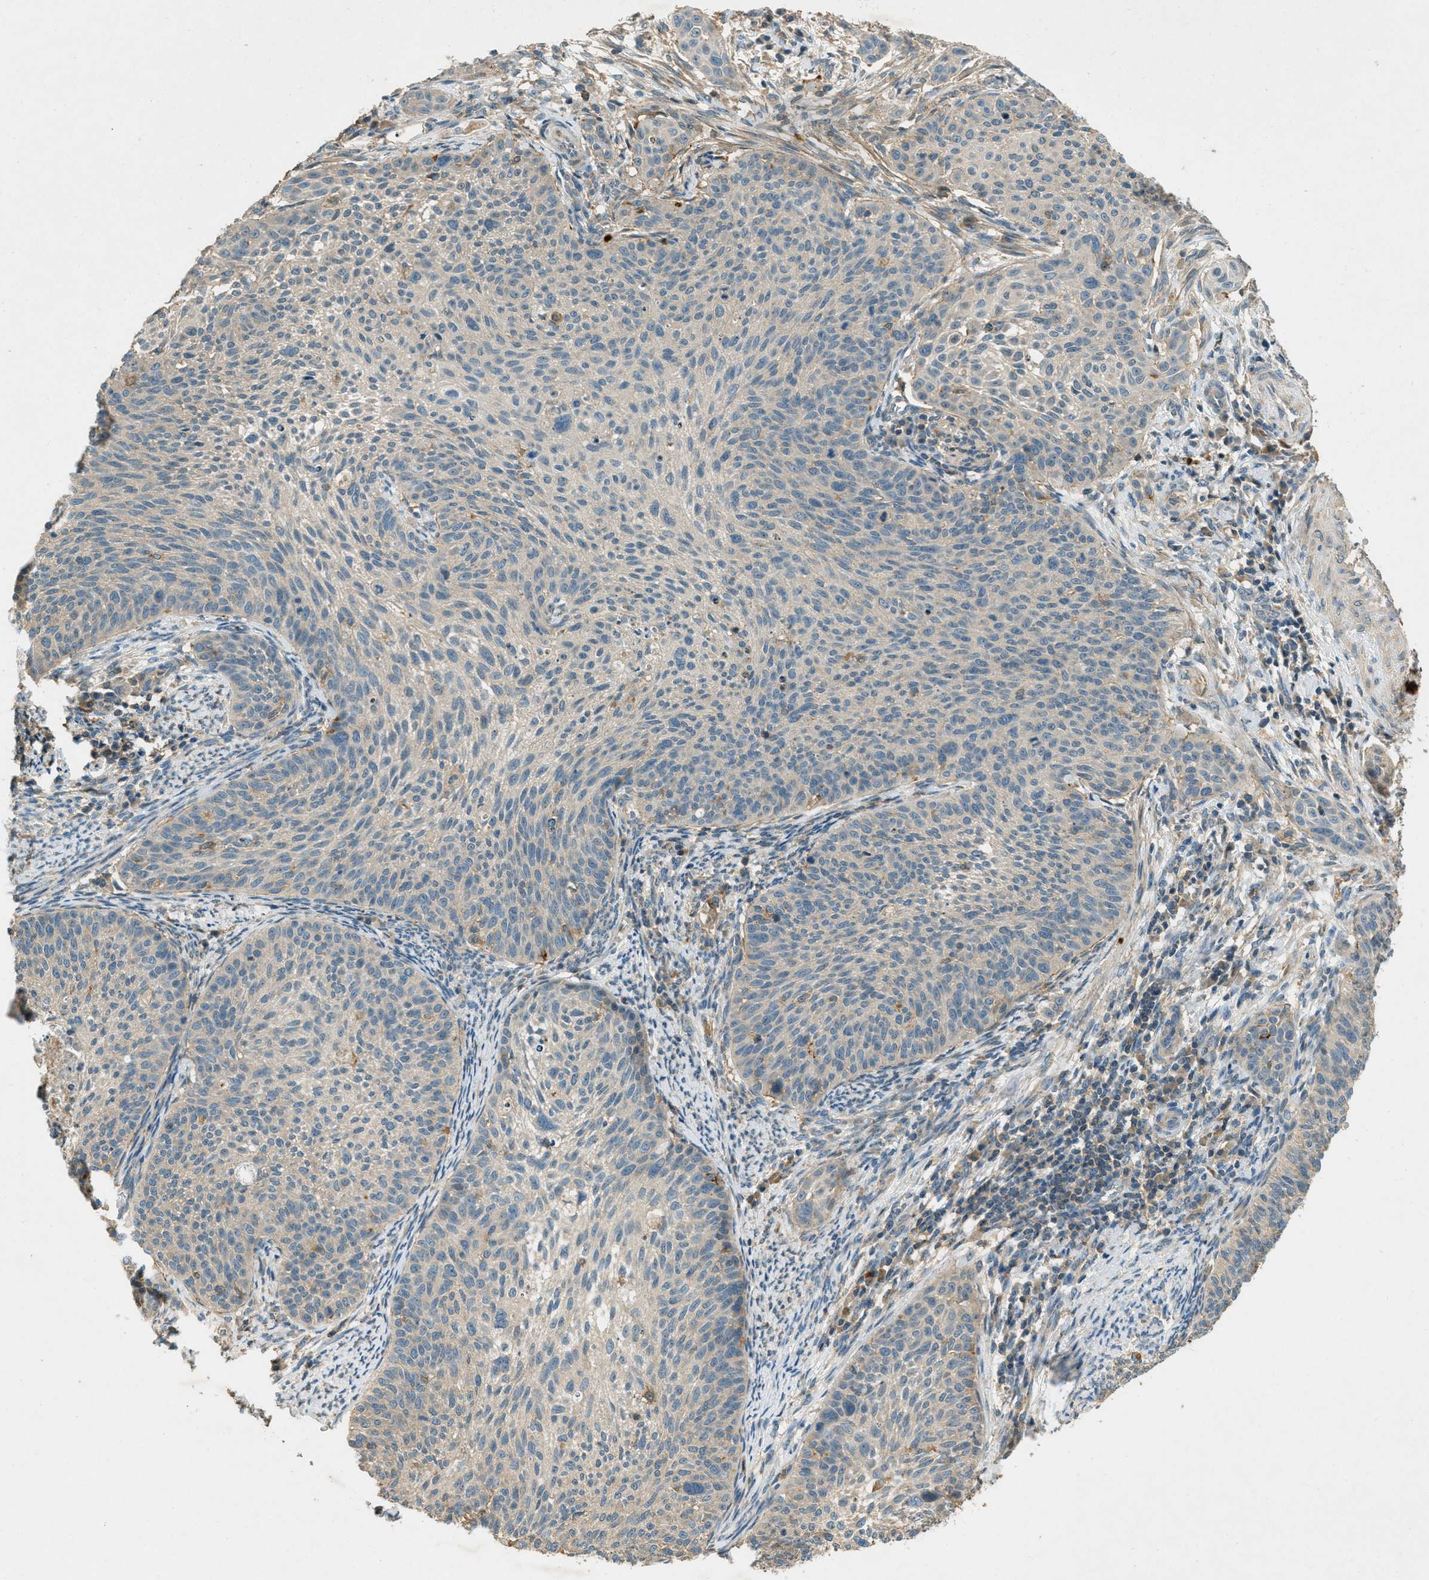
{"staining": {"intensity": "negative", "quantity": "none", "location": "none"}, "tissue": "cervical cancer", "cell_type": "Tumor cells", "image_type": "cancer", "snomed": [{"axis": "morphology", "description": "Squamous cell carcinoma, NOS"}, {"axis": "topography", "description": "Cervix"}], "caption": "Immunohistochemistry (IHC) micrograph of cervical cancer (squamous cell carcinoma) stained for a protein (brown), which displays no staining in tumor cells.", "gene": "NUDT4", "patient": {"sex": "female", "age": 70}}